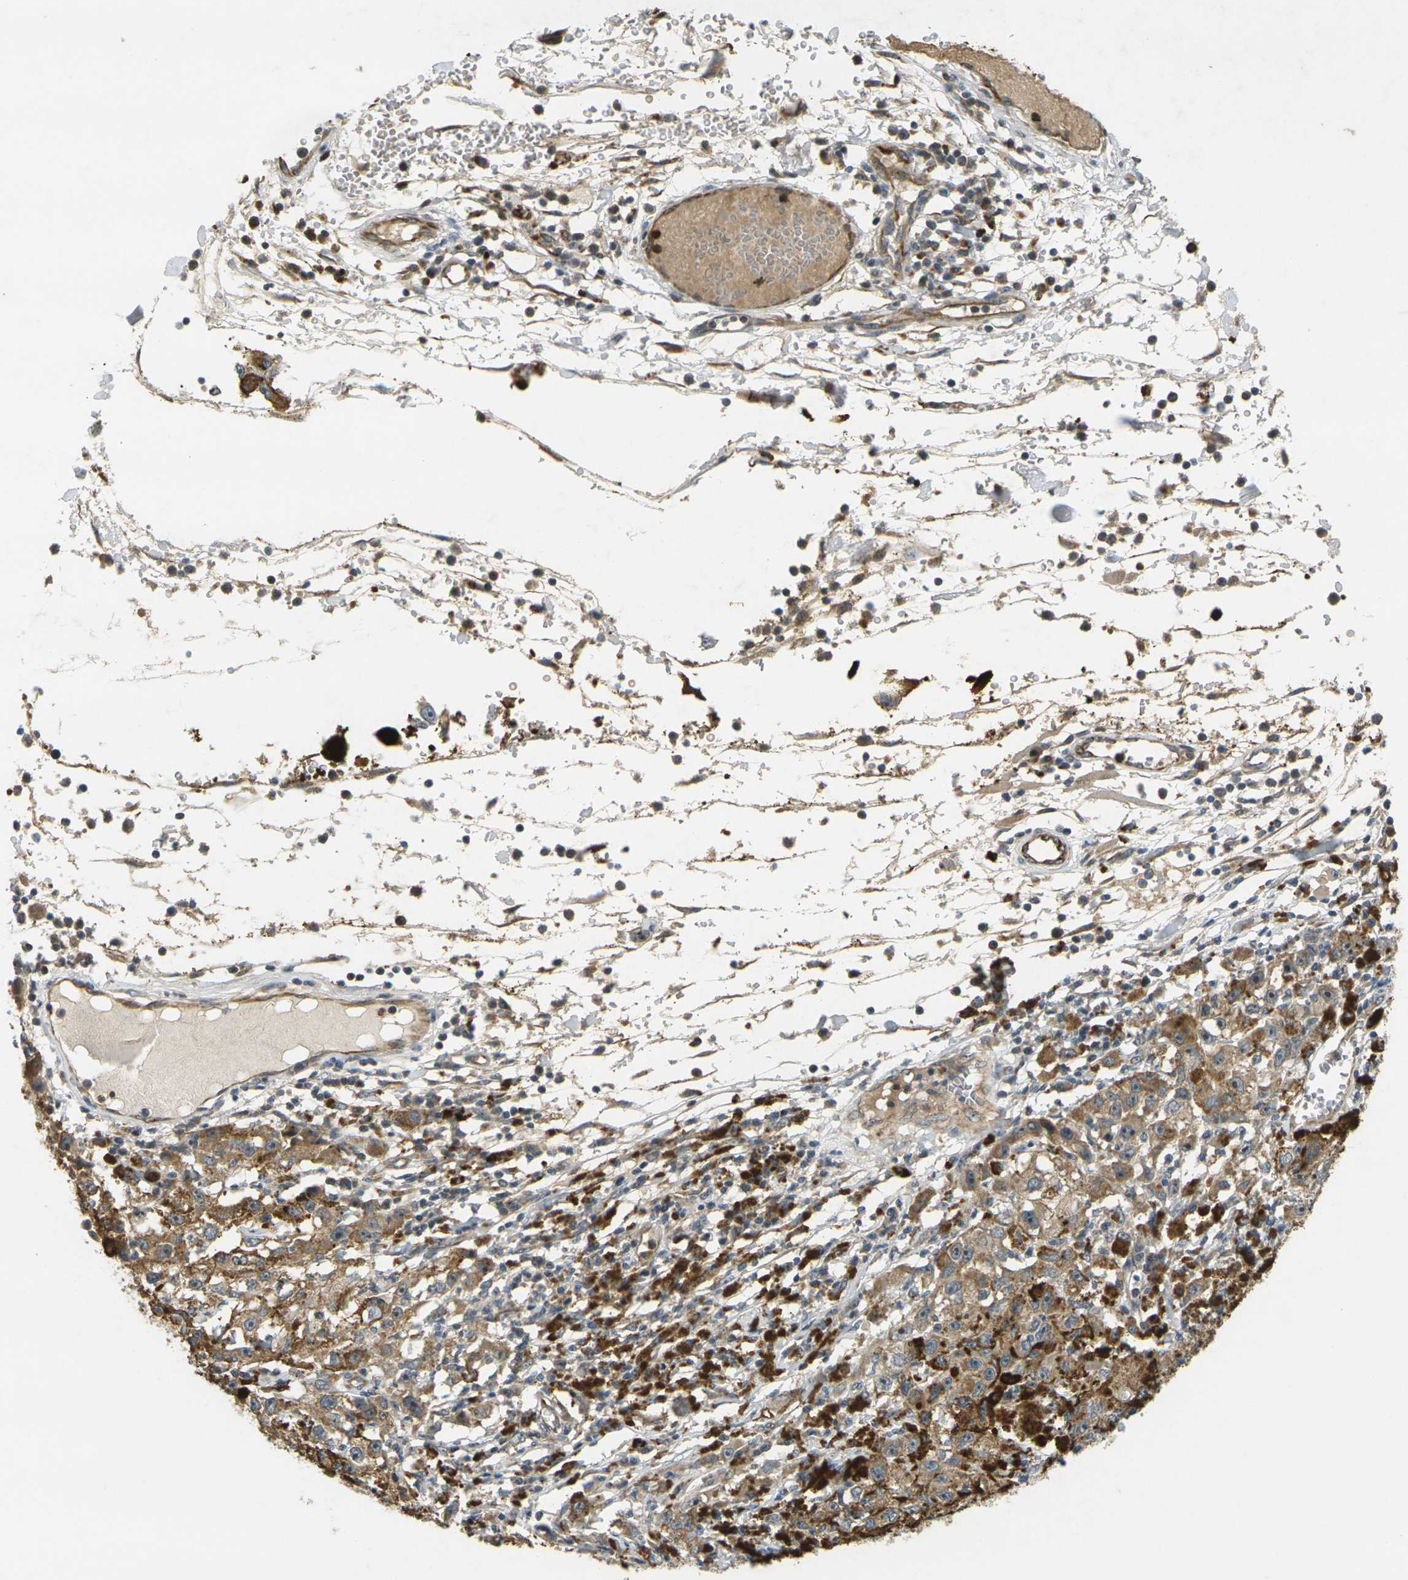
{"staining": {"intensity": "moderate", "quantity": ">75%", "location": "cytoplasmic/membranous"}, "tissue": "melanoma", "cell_type": "Tumor cells", "image_type": "cancer", "snomed": [{"axis": "morphology", "description": "Malignant melanoma in situ"}, {"axis": "morphology", "description": "Malignant melanoma, NOS"}, {"axis": "topography", "description": "Skin"}], "caption": "Brown immunohistochemical staining in melanoma displays moderate cytoplasmic/membranous staining in approximately >75% of tumor cells.", "gene": "MINAR2", "patient": {"sex": "female", "age": 88}}